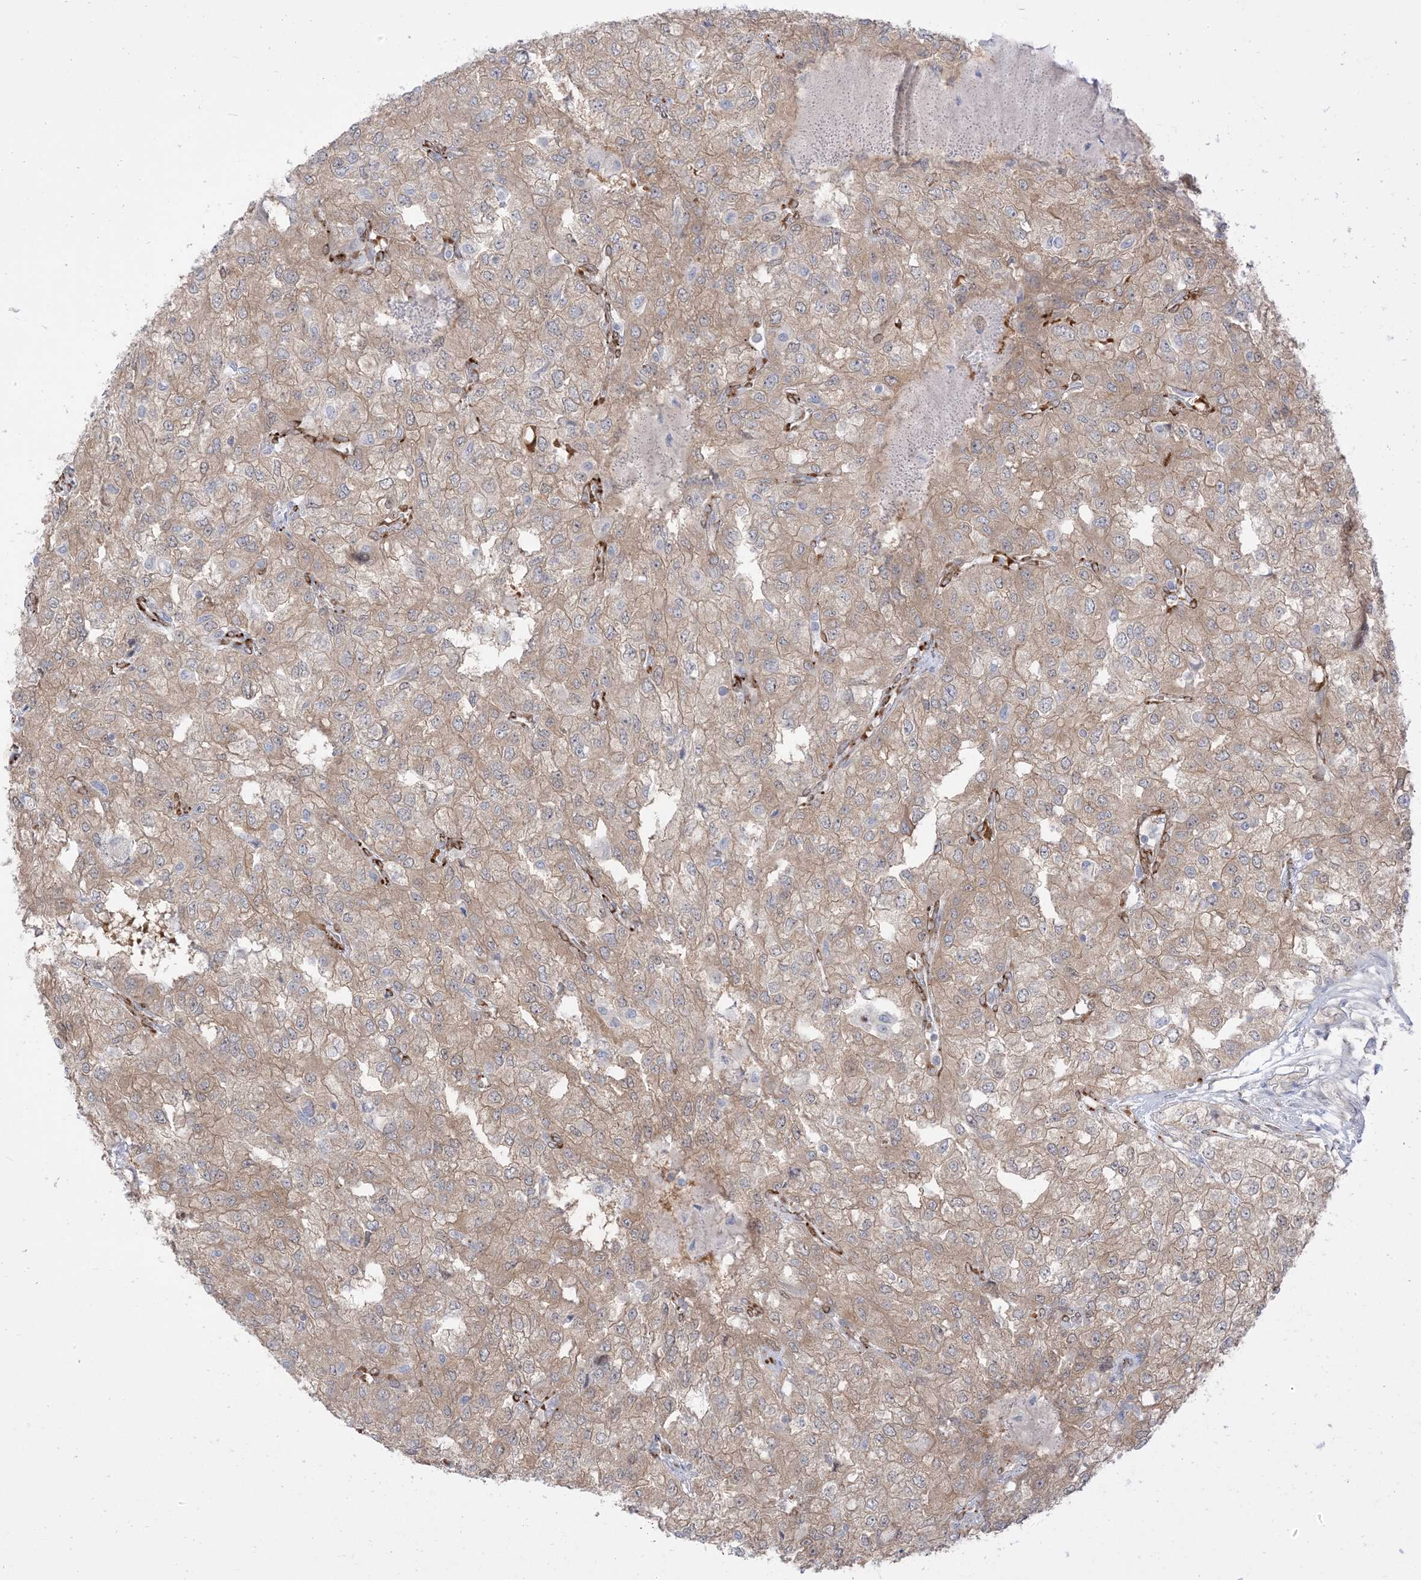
{"staining": {"intensity": "weak", "quantity": ">75%", "location": "cytoplasmic/membranous"}, "tissue": "renal cancer", "cell_type": "Tumor cells", "image_type": "cancer", "snomed": [{"axis": "morphology", "description": "Adenocarcinoma, NOS"}, {"axis": "topography", "description": "Kidney"}], "caption": "The immunohistochemical stain highlights weak cytoplasmic/membranous staining in tumor cells of adenocarcinoma (renal) tissue. (IHC, brightfield microscopy, high magnification).", "gene": "RIN1", "patient": {"sex": "female", "age": 54}}